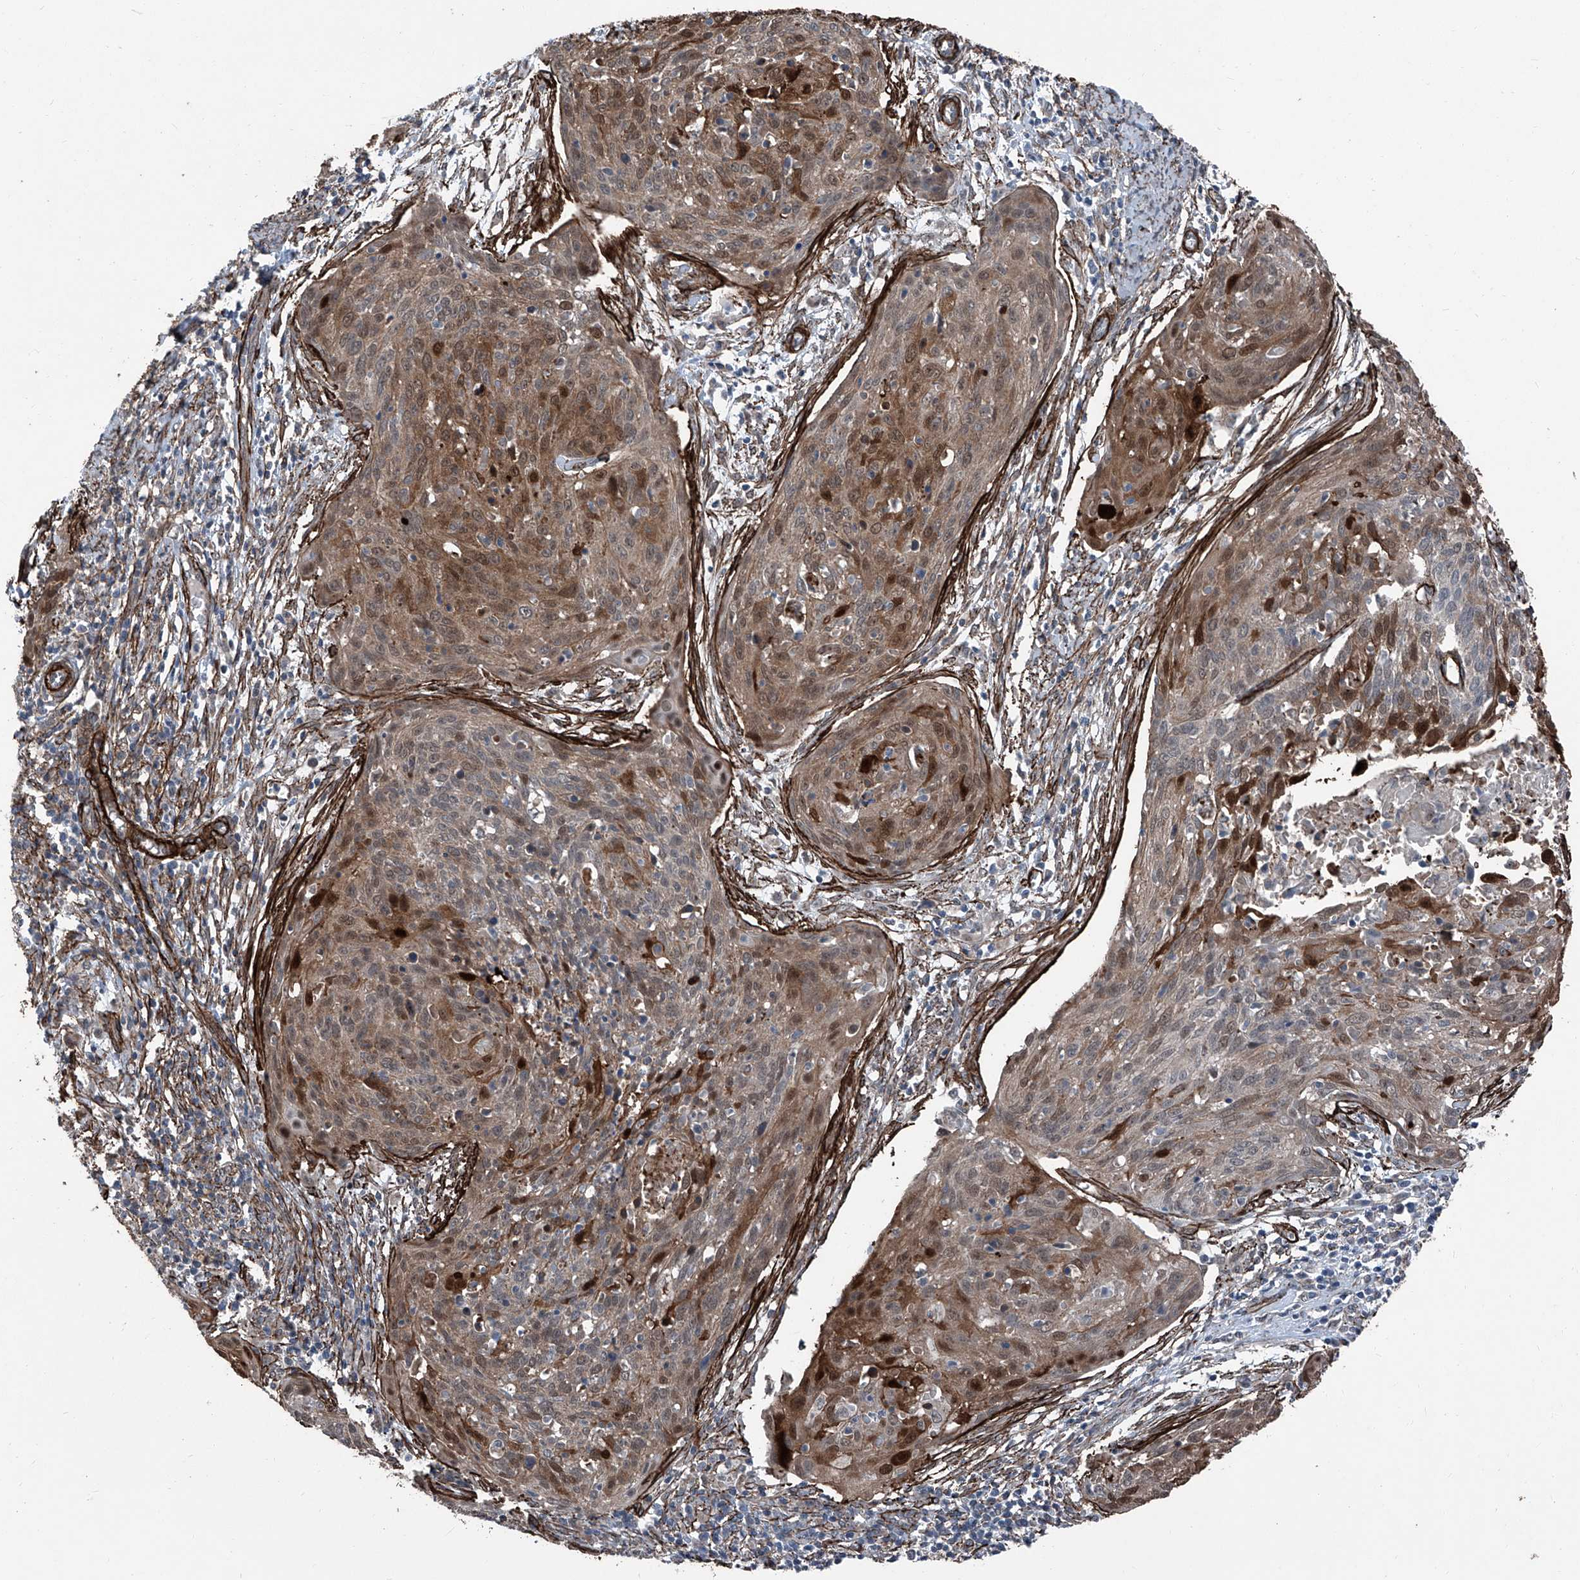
{"staining": {"intensity": "moderate", "quantity": "25%-75%", "location": "cytoplasmic/membranous,nuclear"}, "tissue": "cervical cancer", "cell_type": "Tumor cells", "image_type": "cancer", "snomed": [{"axis": "morphology", "description": "Squamous cell carcinoma, NOS"}, {"axis": "topography", "description": "Cervix"}], "caption": "Brown immunohistochemical staining in human cervical cancer exhibits moderate cytoplasmic/membranous and nuclear staining in approximately 25%-75% of tumor cells. The protein is shown in brown color, while the nuclei are stained blue.", "gene": "COA7", "patient": {"sex": "female", "age": 38}}